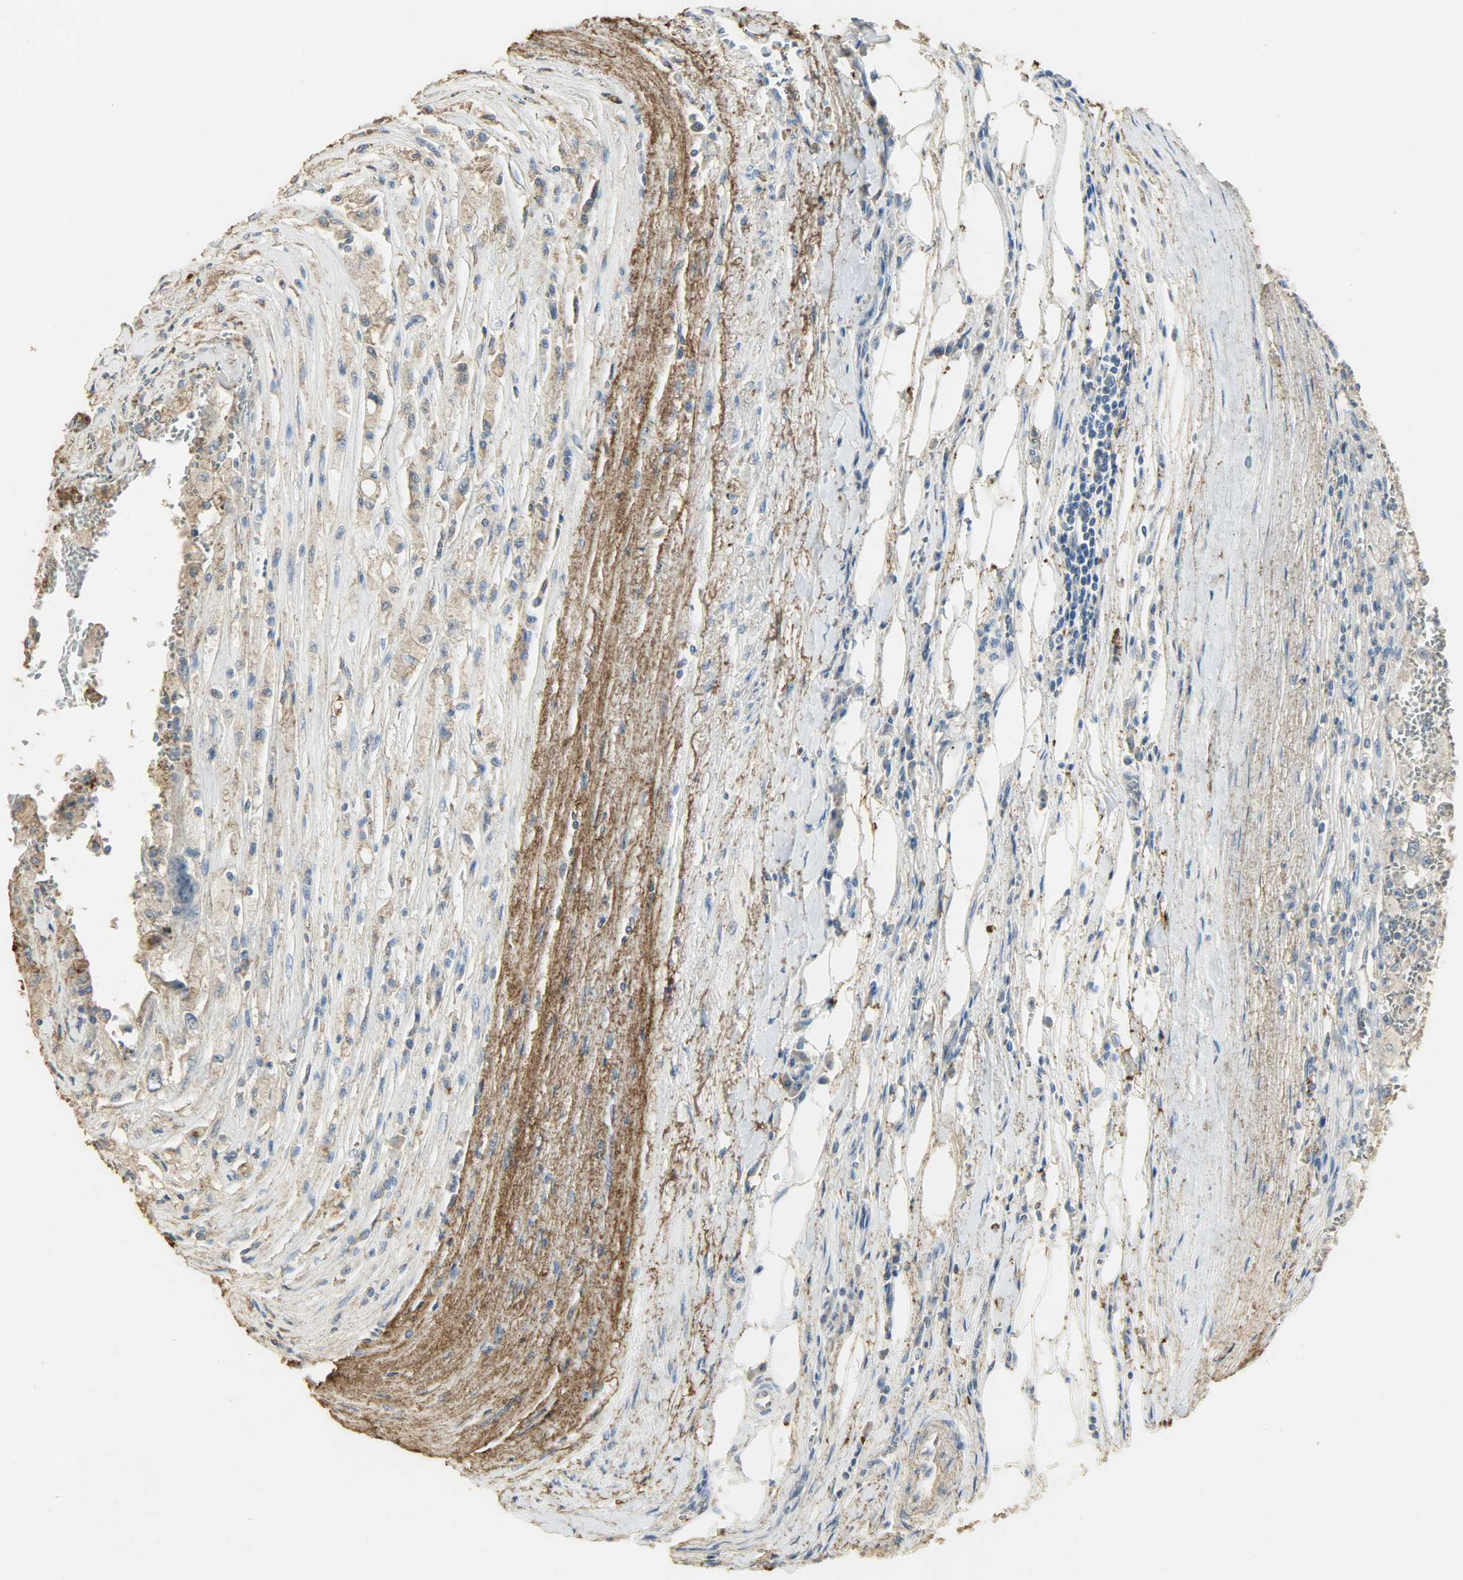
{"staining": {"intensity": "weak", "quantity": ">75%", "location": "cytoplasmic/membranous"}, "tissue": "renal cancer", "cell_type": "Tumor cells", "image_type": "cancer", "snomed": [{"axis": "morphology", "description": "Normal tissue, NOS"}, {"axis": "morphology", "description": "Adenocarcinoma, NOS"}, {"axis": "topography", "description": "Kidney"}], "caption": "A low amount of weak cytoplasmic/membranous positivity is identified in approximately >75% of tumor cells in renal cancer (adenocarcinoma) tissue.", "gene": "ASB9", "patient": {"sex": "male", "age": 71}}